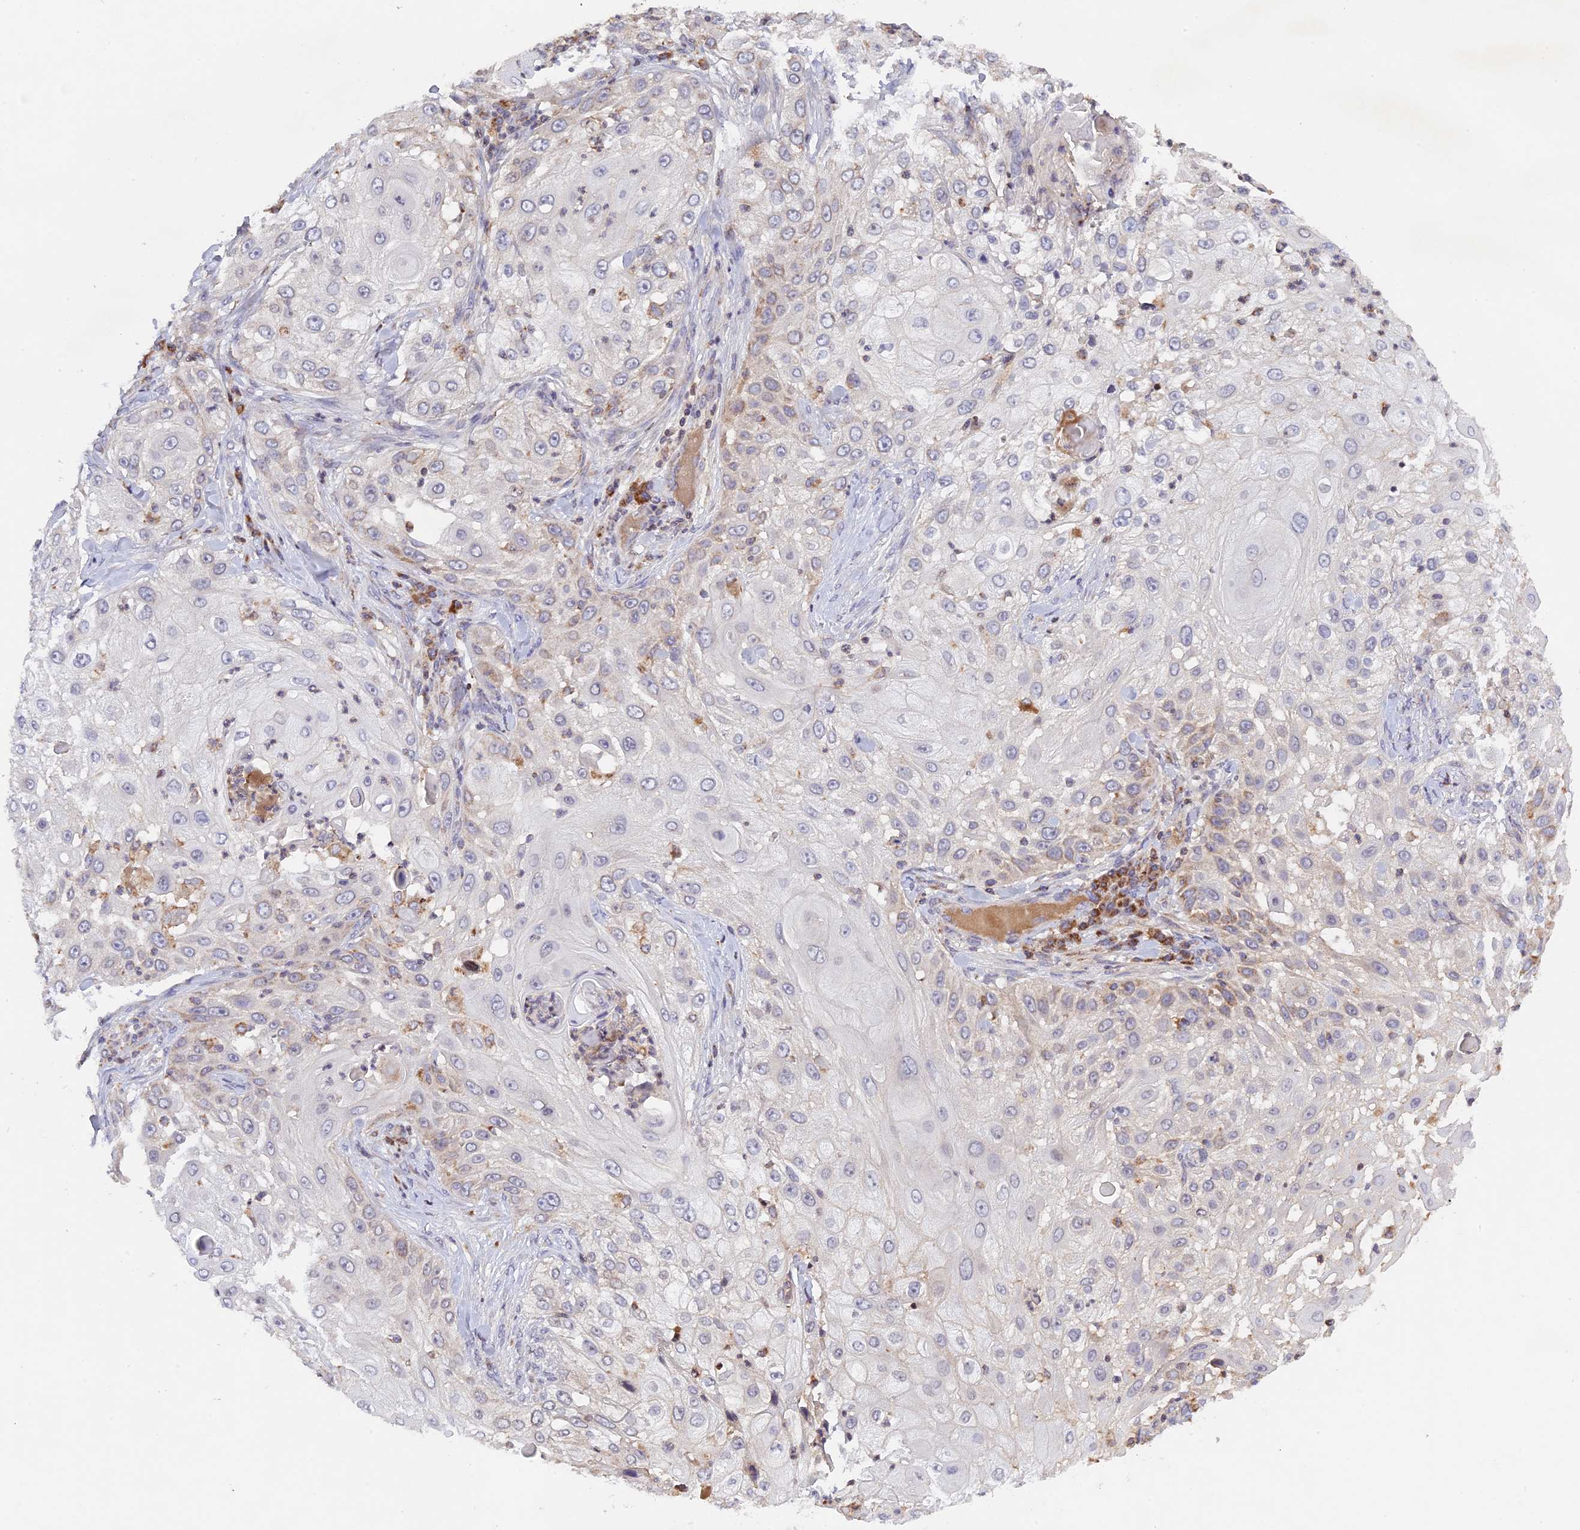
{"staining": {"intensity": "negative", "quantity": "none", "location": "none"}, "tissue": "skin cancer", "cell_type": "Tumor cells", "image_type": "cancer", "snomed": [{"axis": "morphology", "description": "Squamous cell carcinoma, NOS"}, {"axis": "topography", "description": "Skin"}], "caption": "Immunohistochemistry (IHC) photomicrograph of human skin cancer (squamous cell carcinoma) stained for a protein (brown), which displays no staining in tumor cells.", "gene": "MPV17L", "patient": {"sex": "female", "age": 44}}